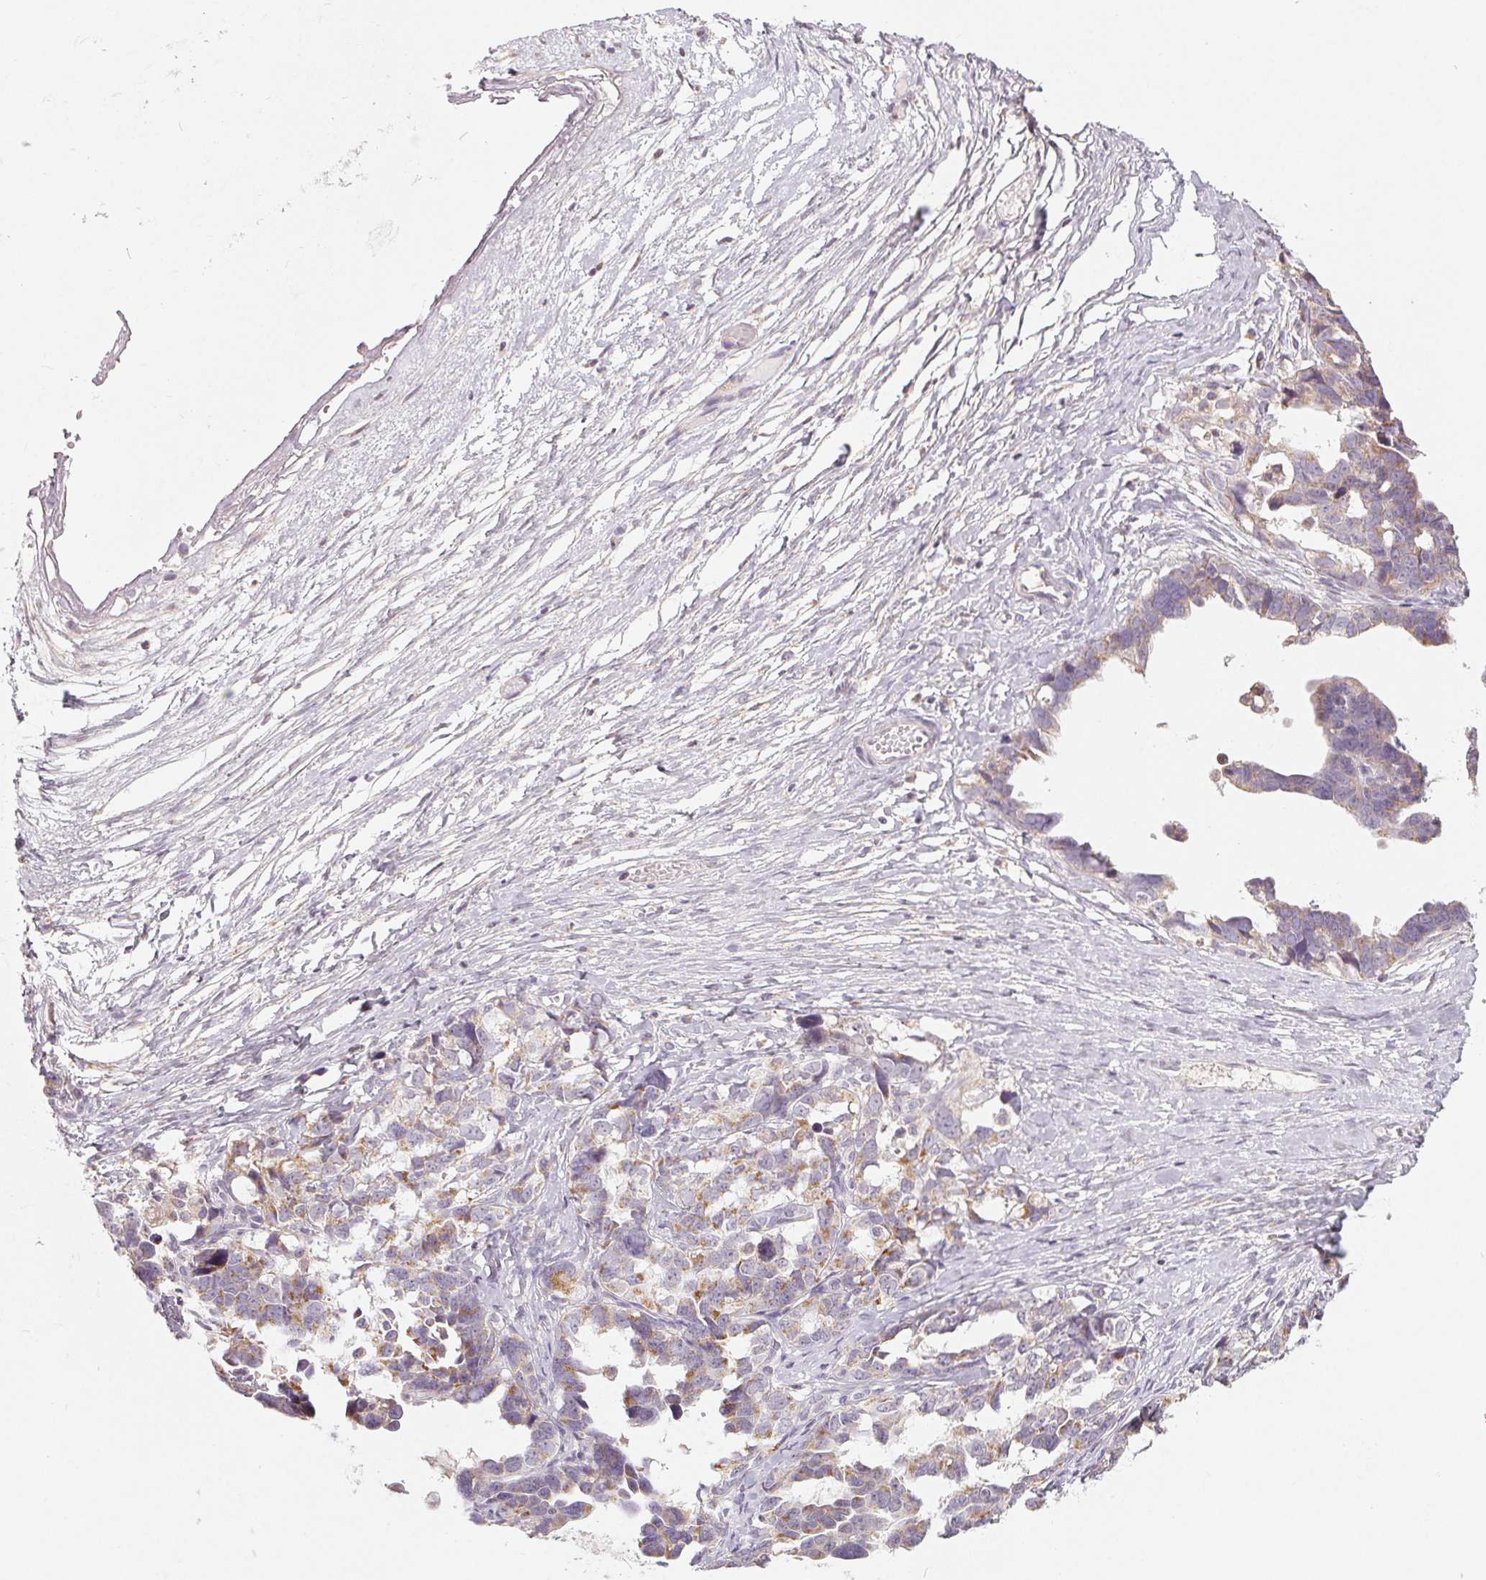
{"staining": {"intensity": "weak", "quantity": "<25%", "location": "cytoplasmic/membranous"}, "tissue": "ovarian cancer", "cell_type": "Tumor cells", "image_type": "cancer", "snomed": [{"axis": "morphology", "description": "Cystadenocarcinoma, serous, NOS"}, {"axis": "topography", "description": "Ovary"}], "caption": "IHC image of neoplastic tissue: ovarian cancer stained with DAB shows no significant protein staining in tumor cells.", "gene": "GHITM", "patient": {"sex": "female", "age": 69}}